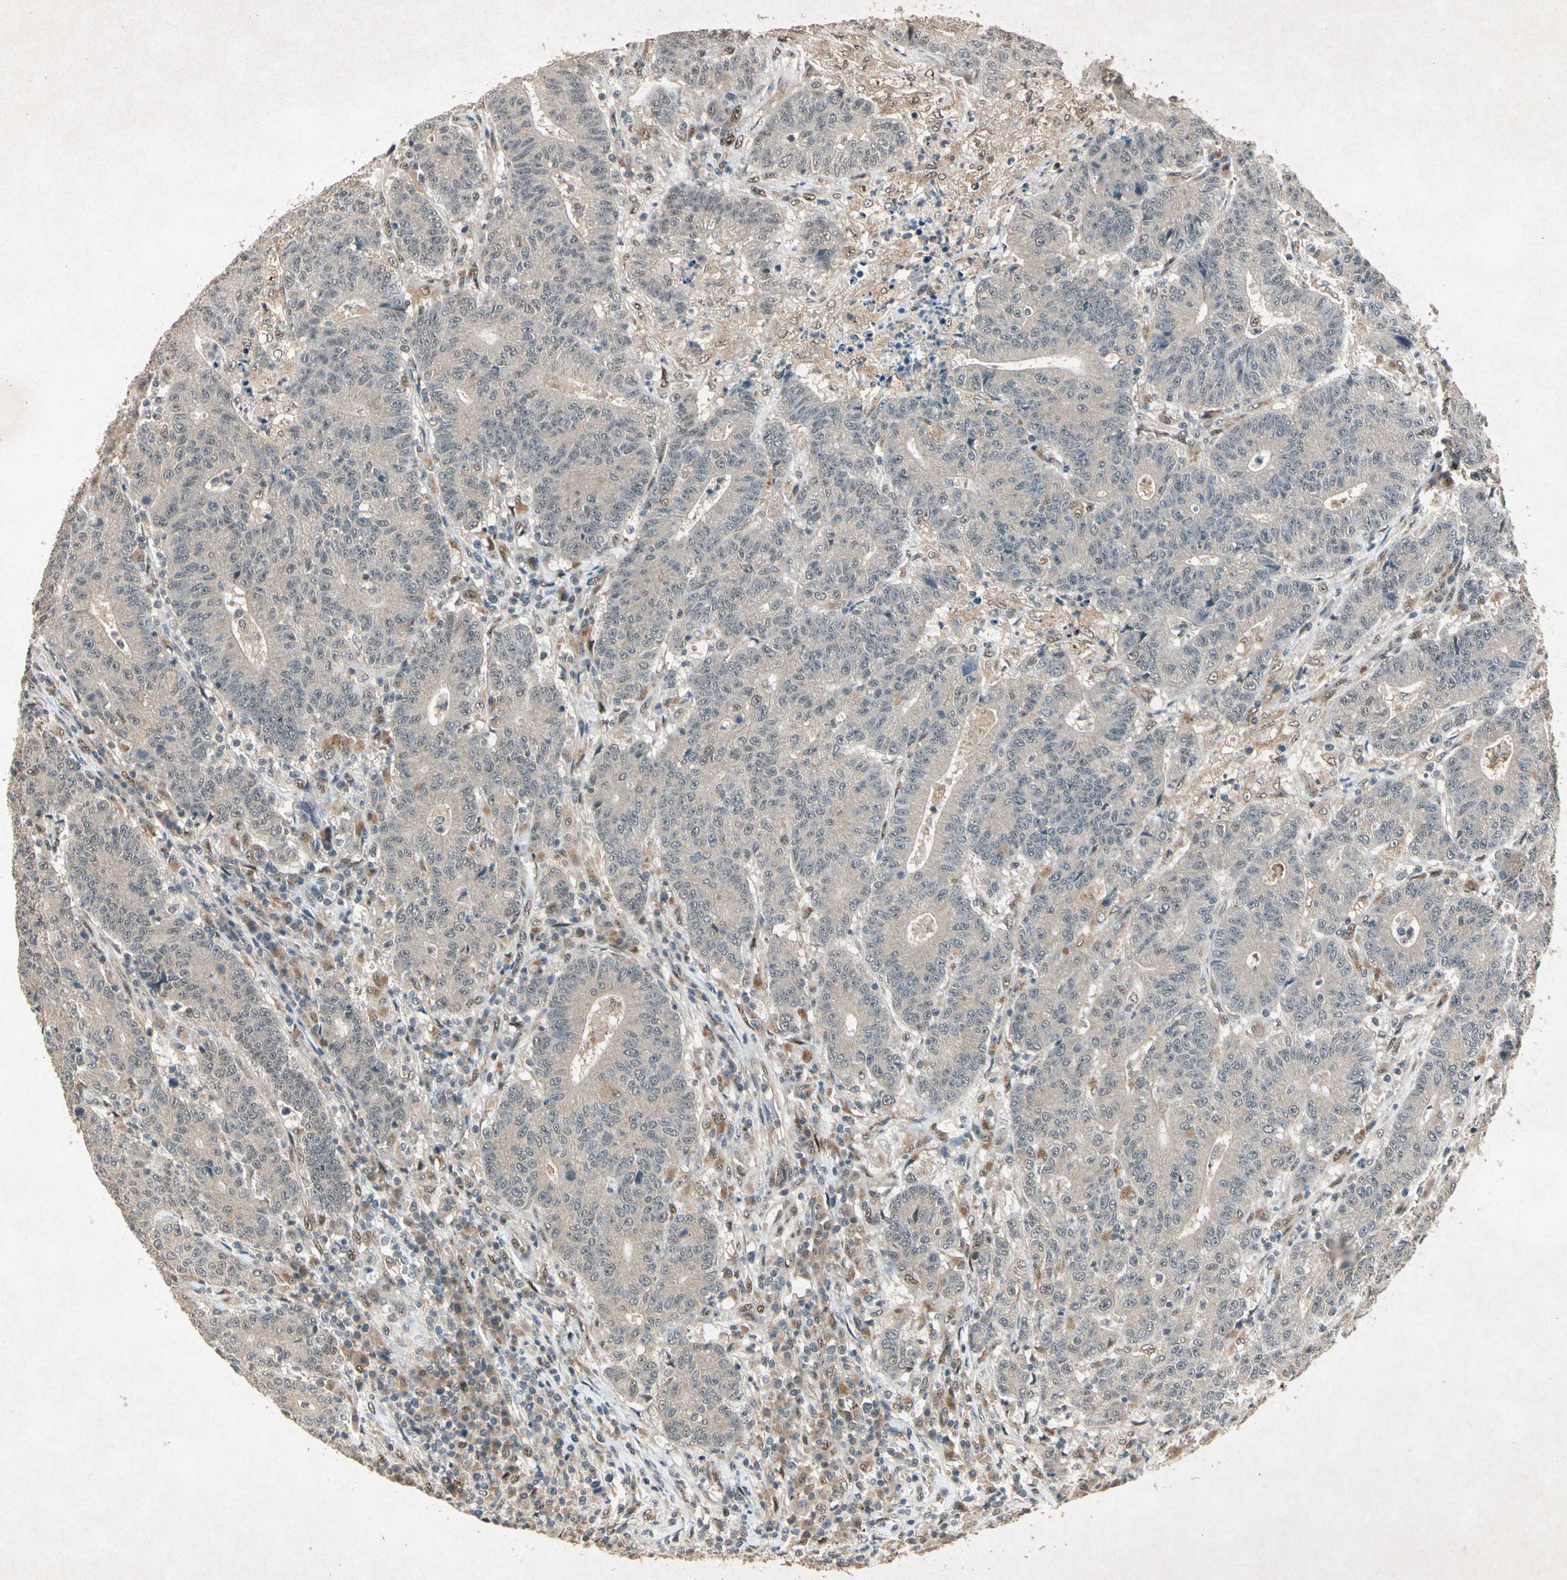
{"staining": {"intensity": "weak", "quantity": "25%-75%", "location": "cytoplasmic/membranous,nuclear"}, "tissue": "colorectal cancer", "cell_type": "Tumor cells", "image_type": "cancer", "snomed": [{"axis": "morphology", "description": "Normal tissue, NOS"}, {"axis": "morphology", "description": "Adenocarcinoma, NOS"}, {"axis": "topography", "description": "Colon"}], "caption": "Immunohistochemistry (IHC) (DAB (3,3'-diaminobenzidine)) staining of colorectal cancer shows weak cytoplasmic/membranous and nuclear protein expression in approximately 25%-75% of tumor cells.", "gene": "PML", "patient": {"sex": "female", "age": 75}}